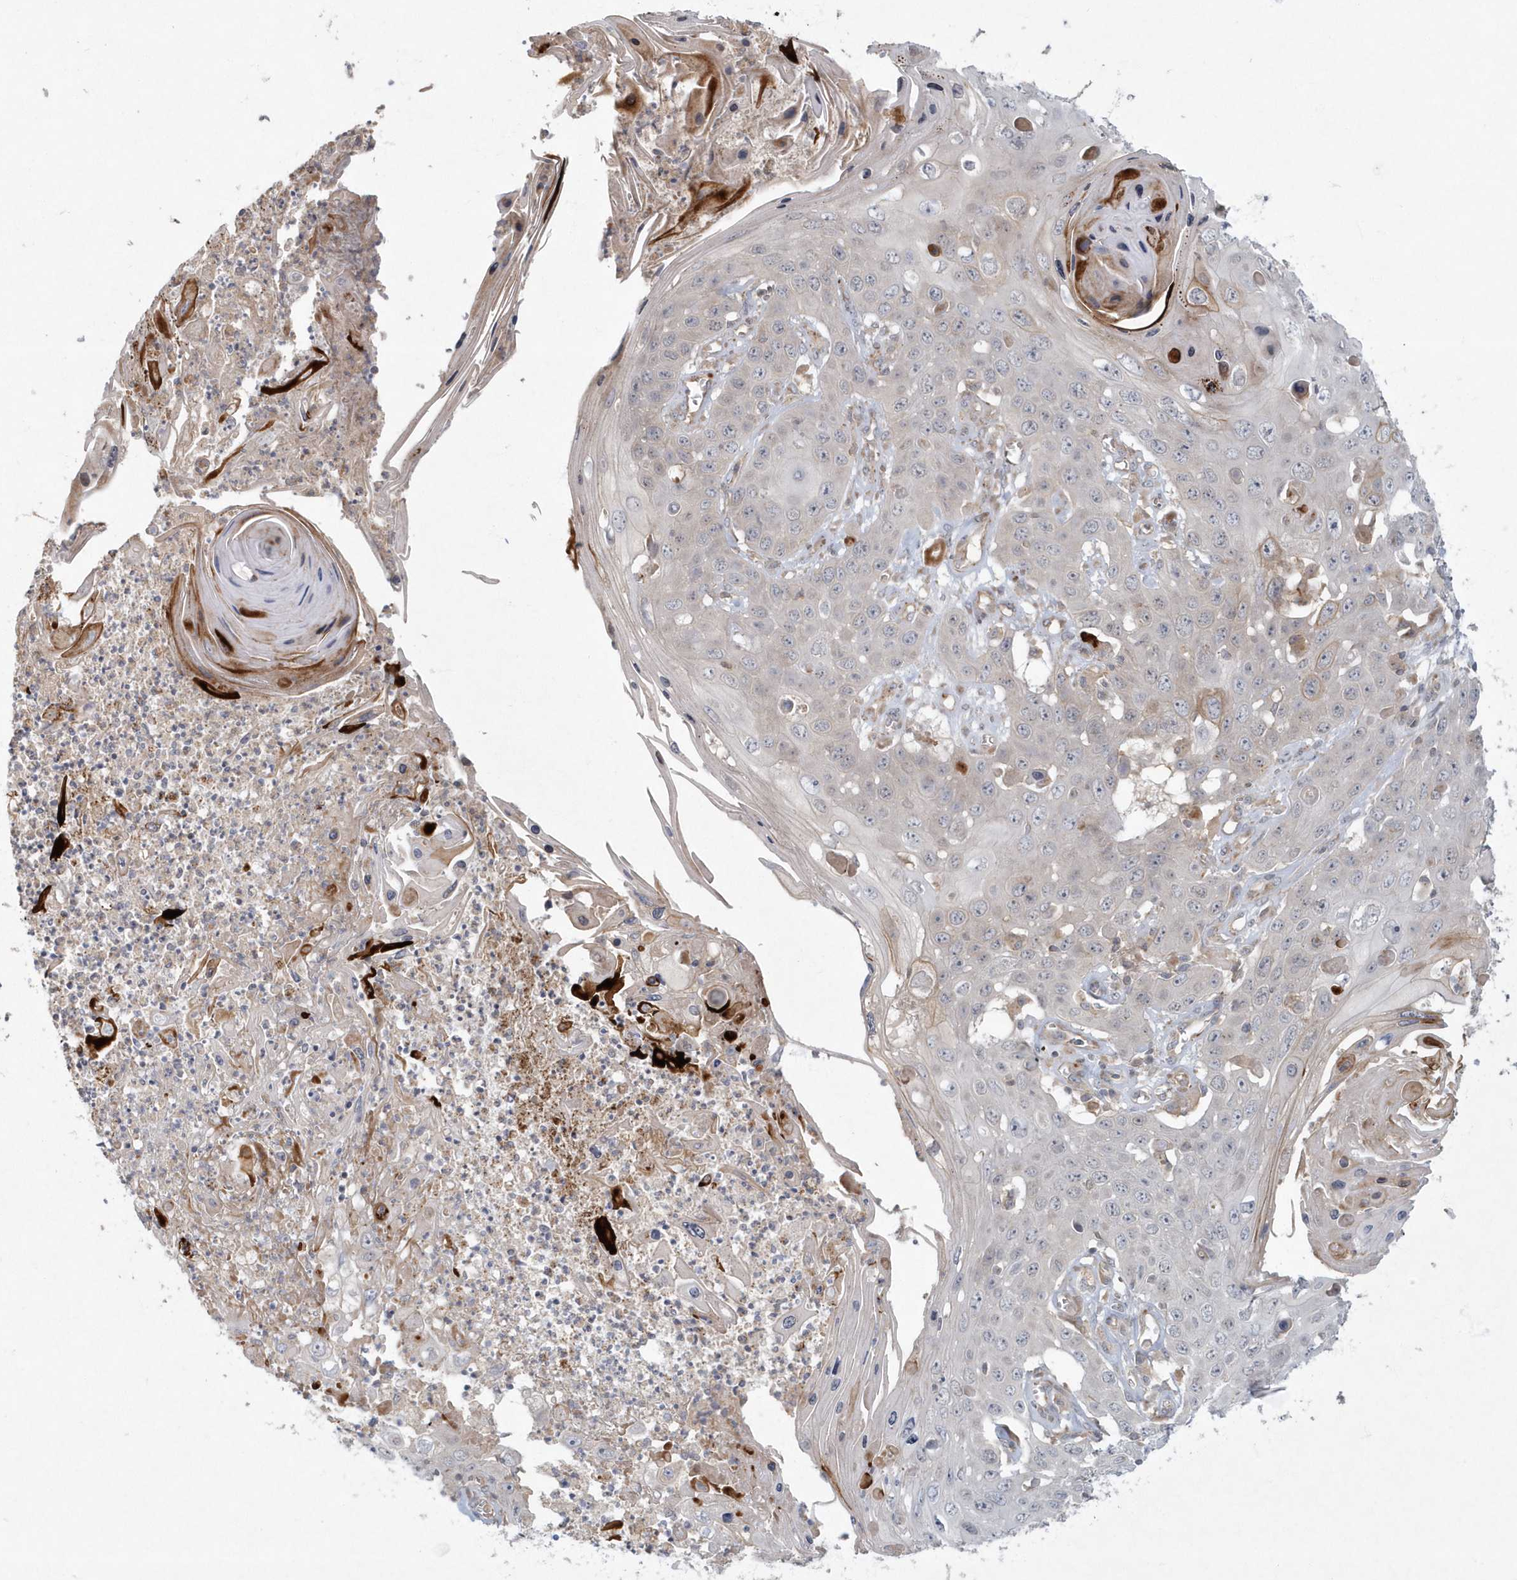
{"staining": {"intensity": "negative", "quantity": "none", "location": "none"}, "tissue": "skin cancer", "cell_type": "Tumor cells", "image_type": "cancer", "snomed": [{"axis": "morphology", "description": "Squamous cell carcinoma, NOS"}, {"axis": "topography", "description": "Skin"}], "caption": "Skin cancer (squamous cell carcinoma) stained for a protein using immunohistochemistry demonstrates no staining tumor cells.", "gene": "ARHGEF38", "patient": {"sex": "male", "age": 55}}